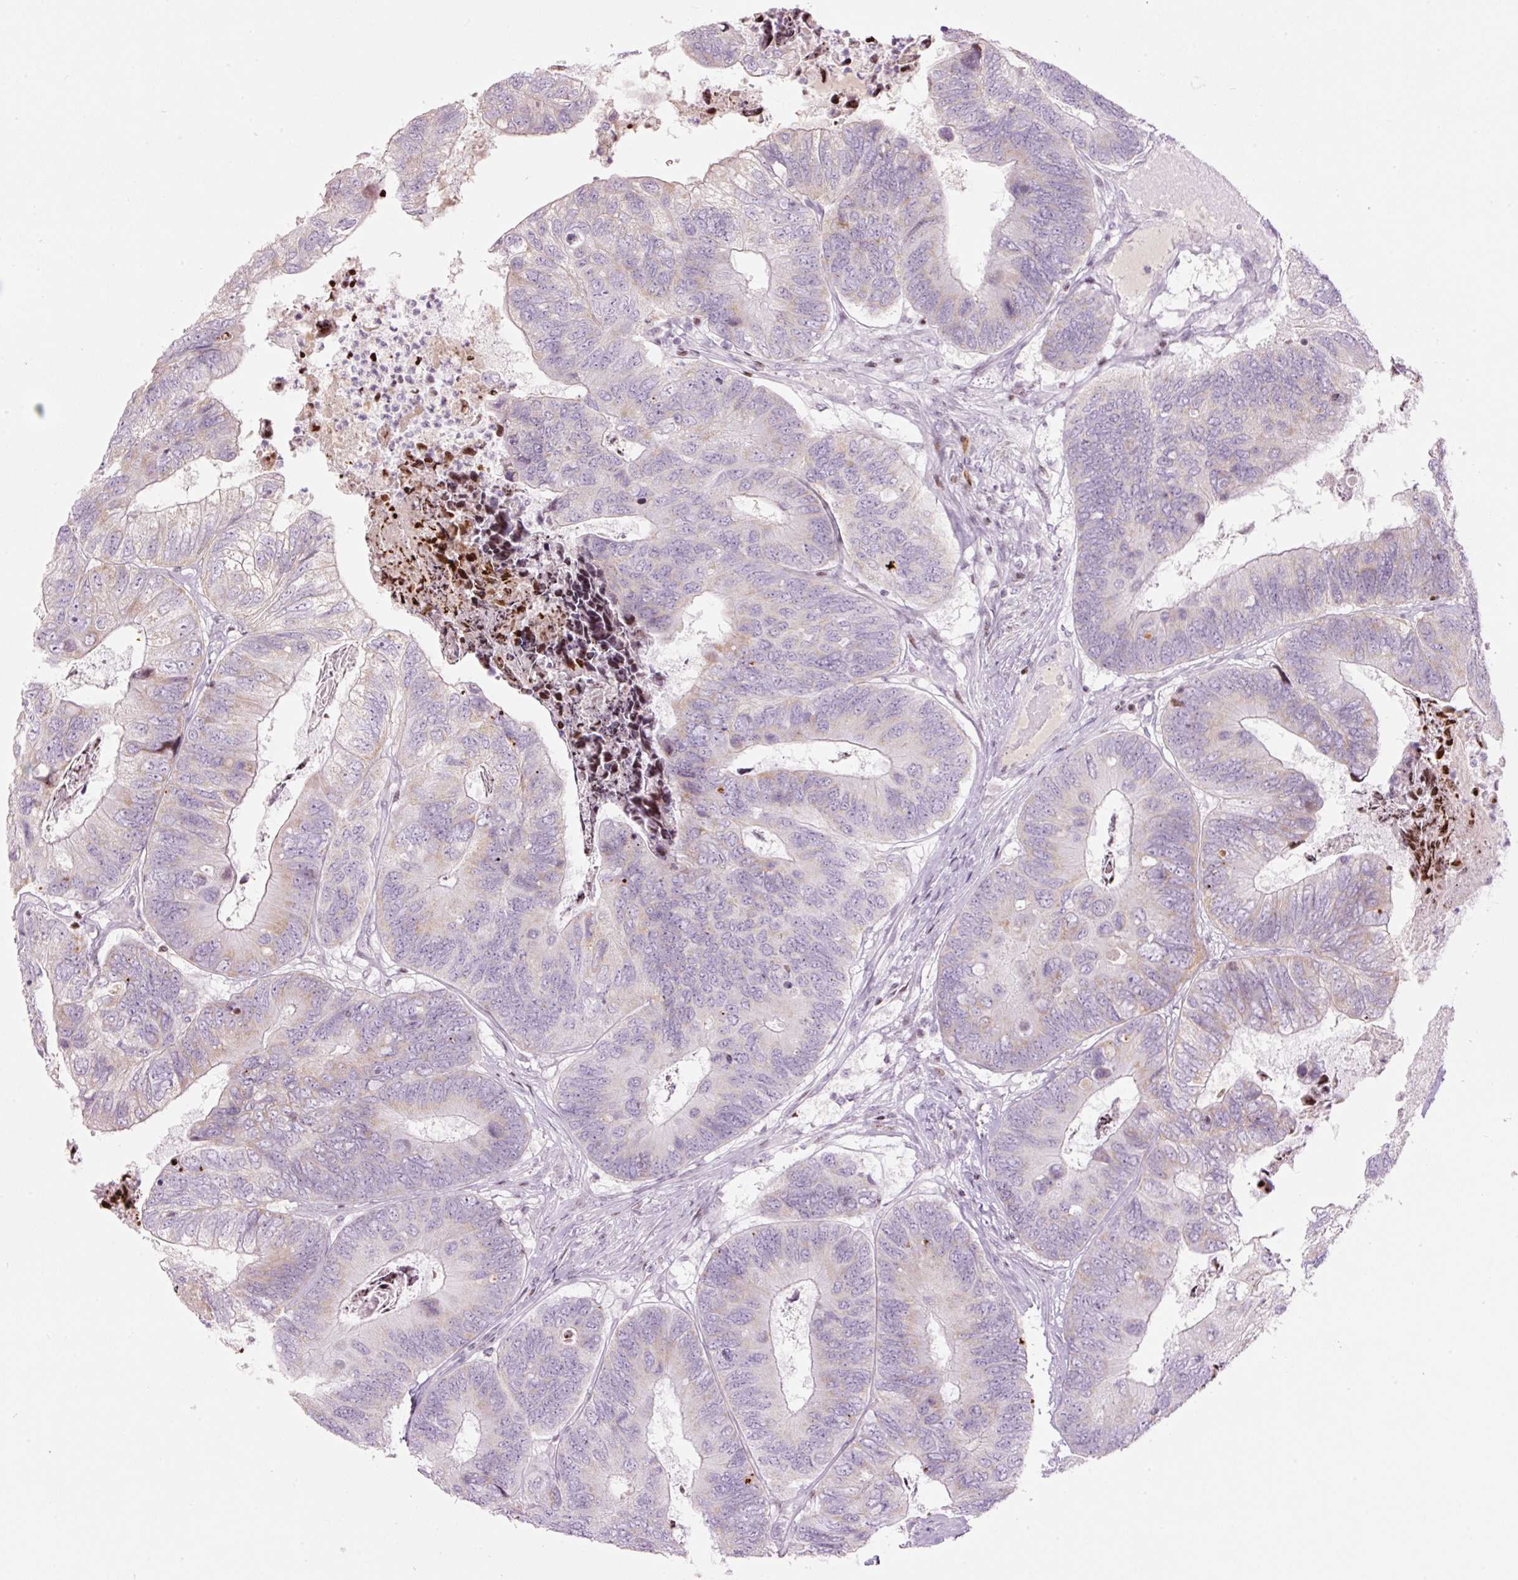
{"staining": {"intensity": "weak", "quantity": "<25%", "location": "cytoplasmic/membranous"}, "tissue": "colorectal cancer", "cell_type": "Tumor cells", "image_type": "cancer", "snomed": [{"axis": "morphology", "description": "Adenocarcinoma, NOS"}, {"axis": "topography", "description": "Colon"}], "caption": "The micrograph exhibits no significant positivity in tumor cells of colorectal cancer.", "gene": "TMEM177", "patient": {"sex": "female", "age": 67}}